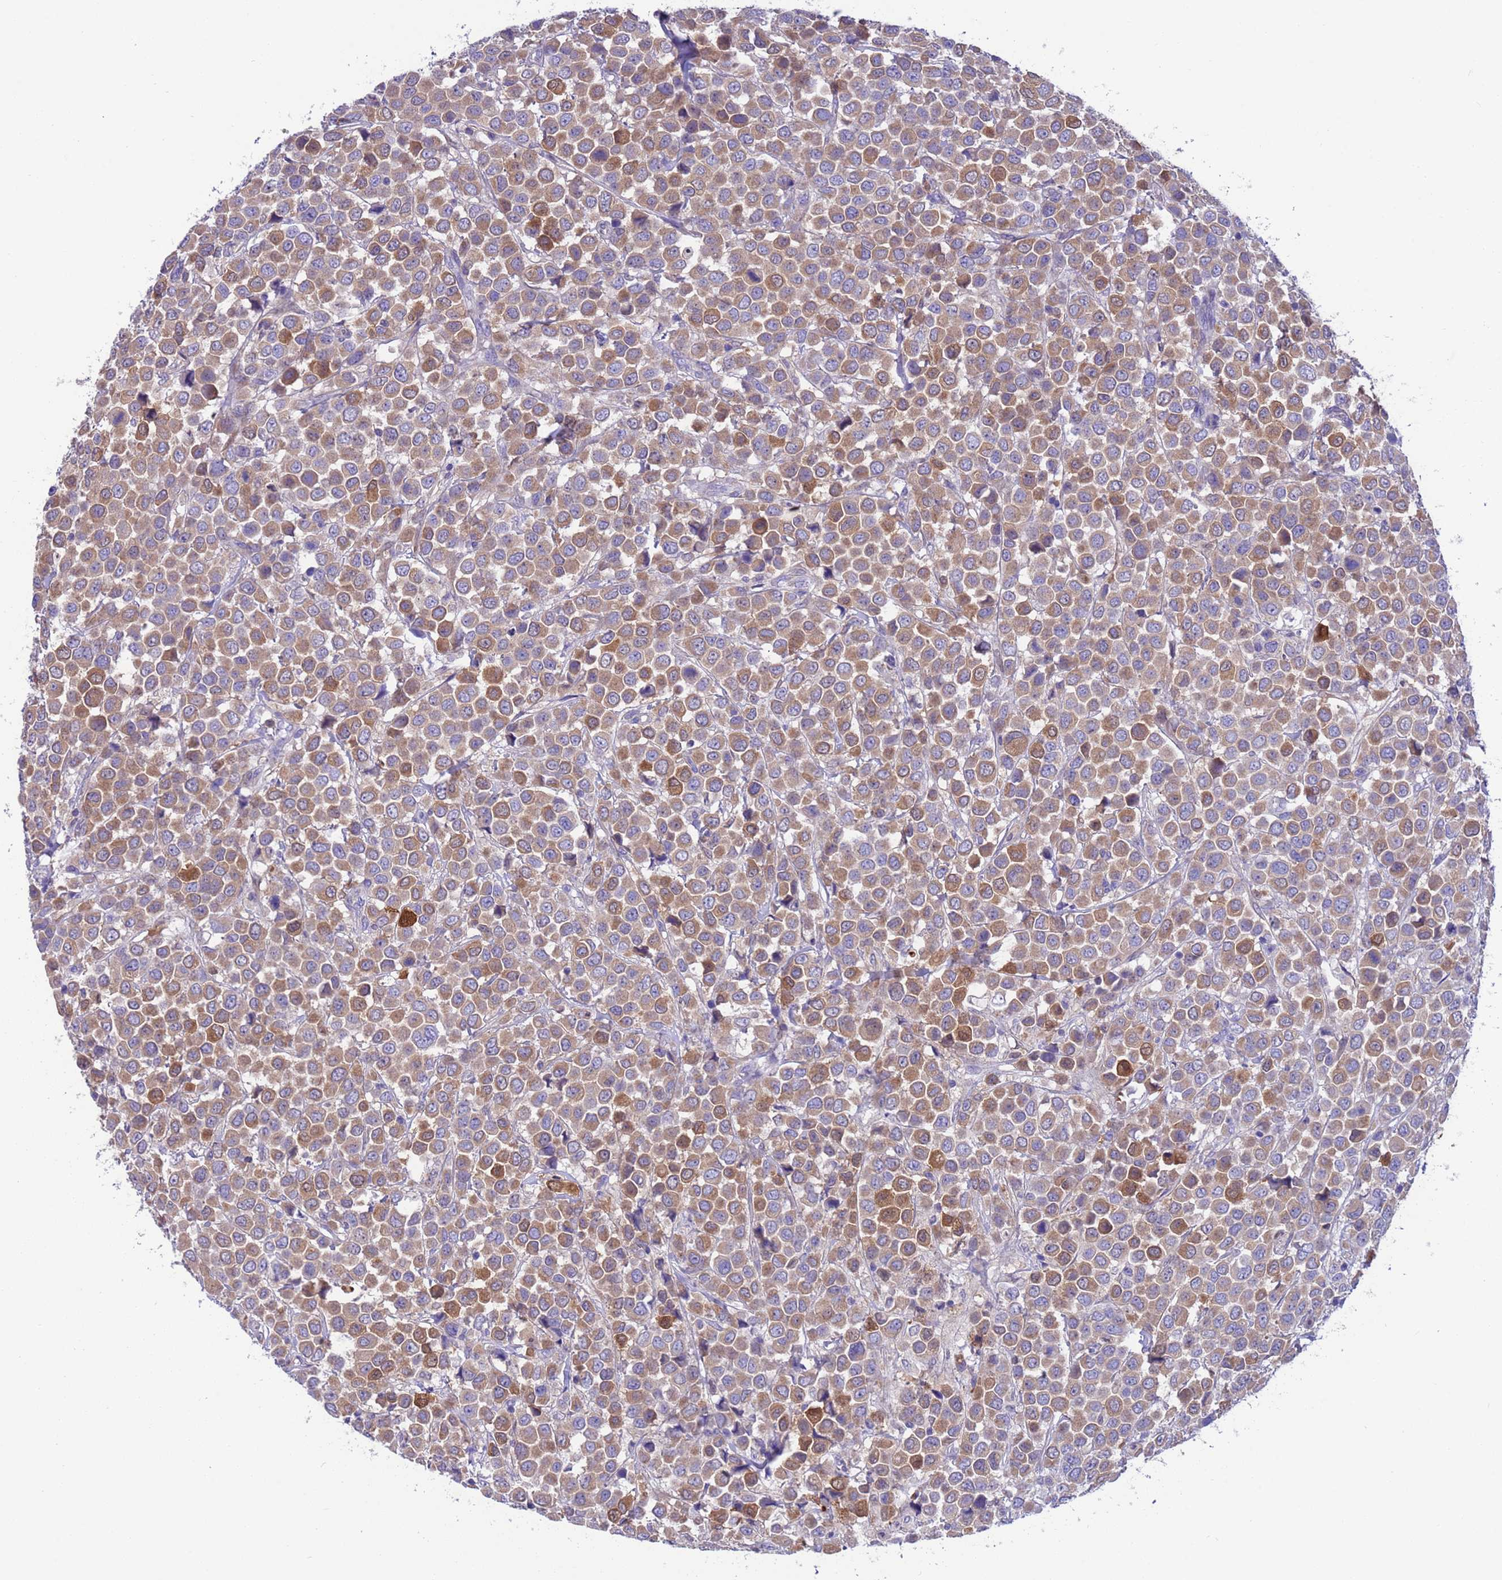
{"staining": {"intensity": "moderate", "quantity": ">75%", "location": "cytoplasmic/membranous"}, "tissue": "breast cancer", "cell_type": "Tumor cells", "image_type": "cancer", "snomed": [{"axis": "morphology", "description": "Duct carcinoma"}, {"axis": "topography", "description": "Breast"}], "caption": "IHC photomicrograph of breast cancer stained for a protein (brown), which demonstrates medium levels of moderate cytoplasmic/membranous positivity in approximately >75% of tumor cells.", "gene": "C6orf47", "patient": {"sex": "female", "age": 61}}